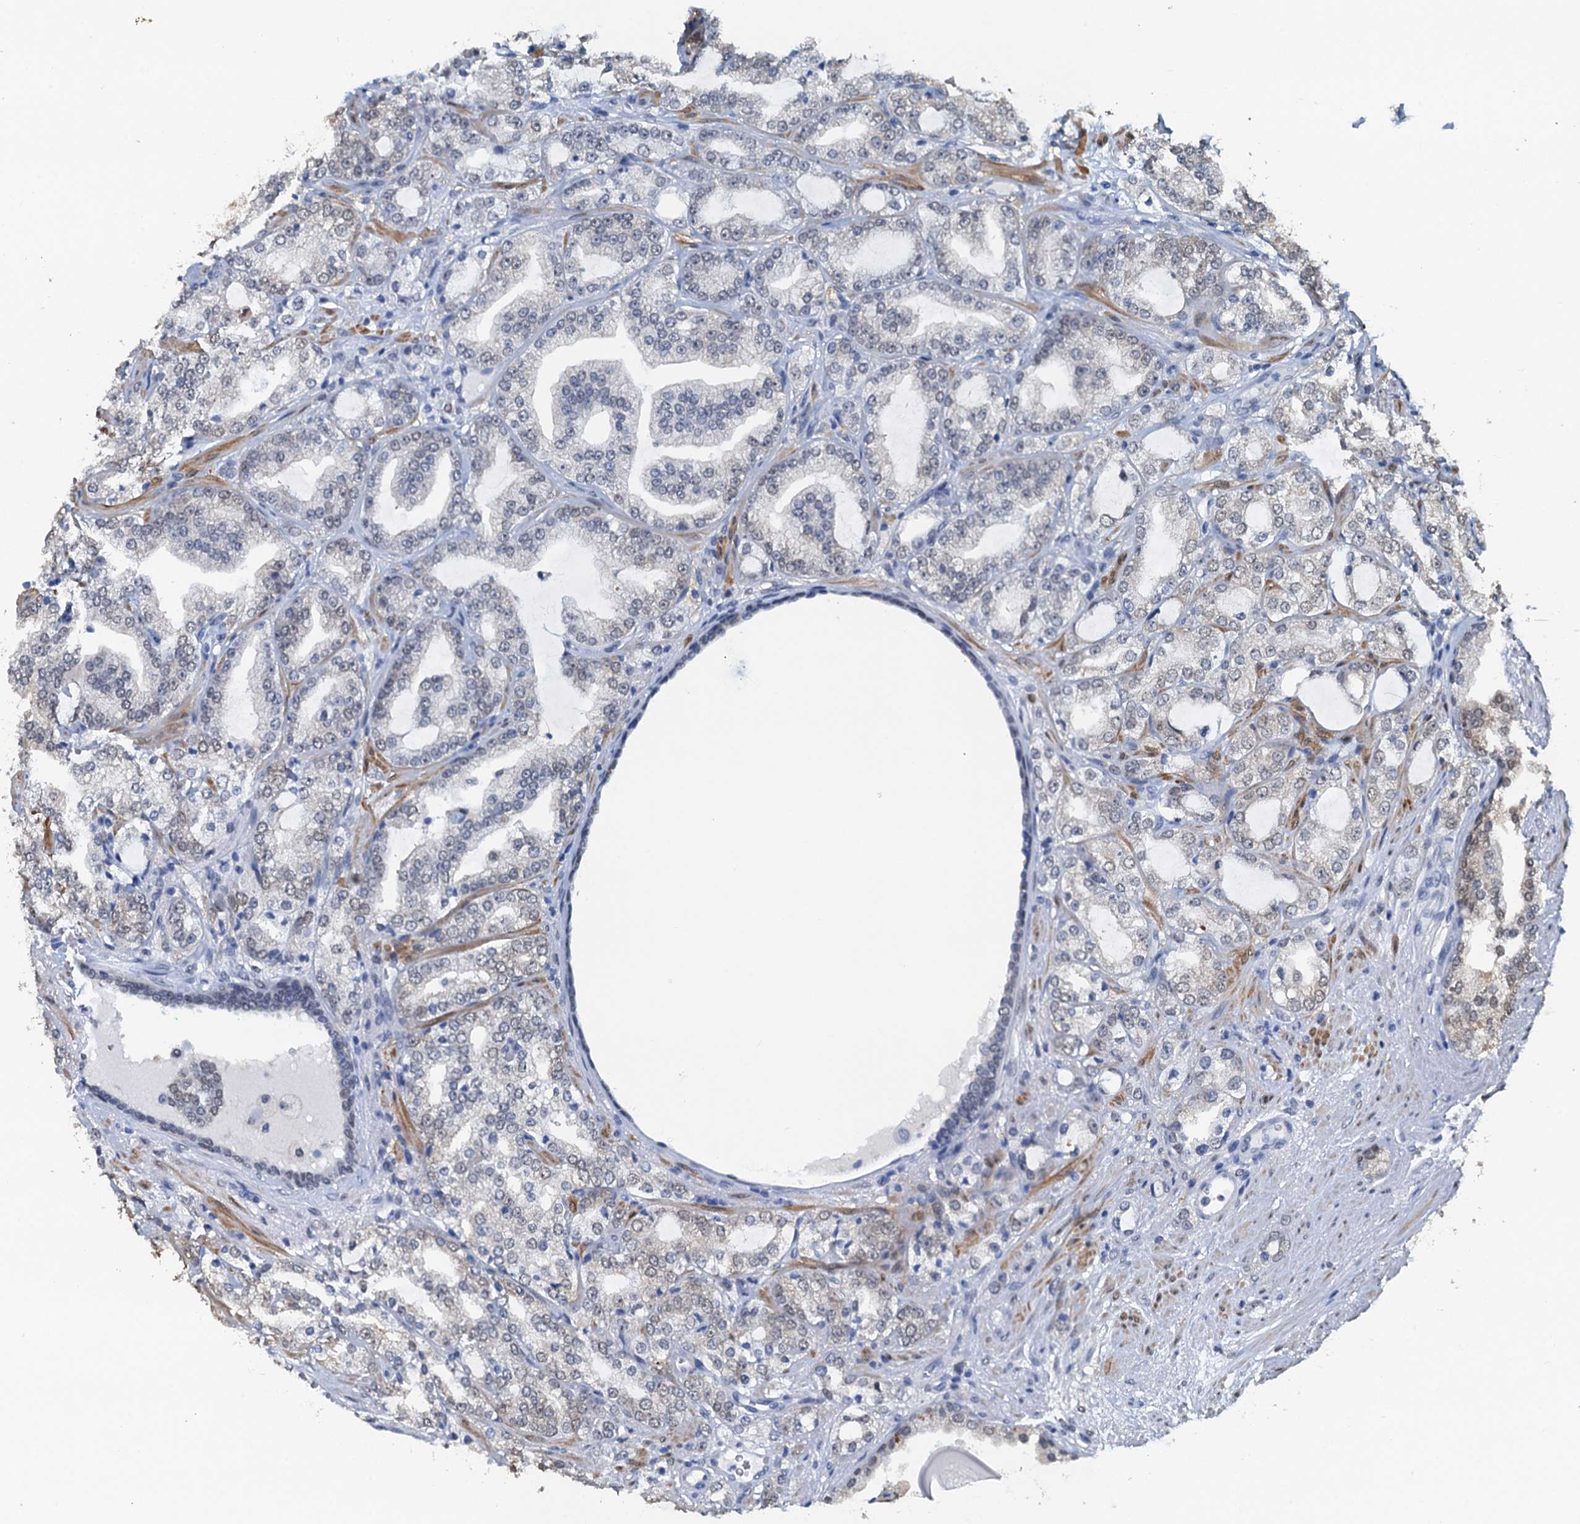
{"staining": {"intensity": "negative", "quantity": "none", "location": "none"}, "tissue": "prostate cancer", "cell_type": "Tumor cells", "image_type": "cancer", "snomed": [{"axis": "morphology", "description": "Adenocarcinoma, High grade"}, {"axis": "topography", "description": "Prostate"}], "caption": "This is an immunohistochemistry (IHC) micrograph of human high-grade adenocarcinoma (prostate). There is no staining in tumor cells.", "gene": "AHCY", "patient": {"sex": "male", "age": 64}}